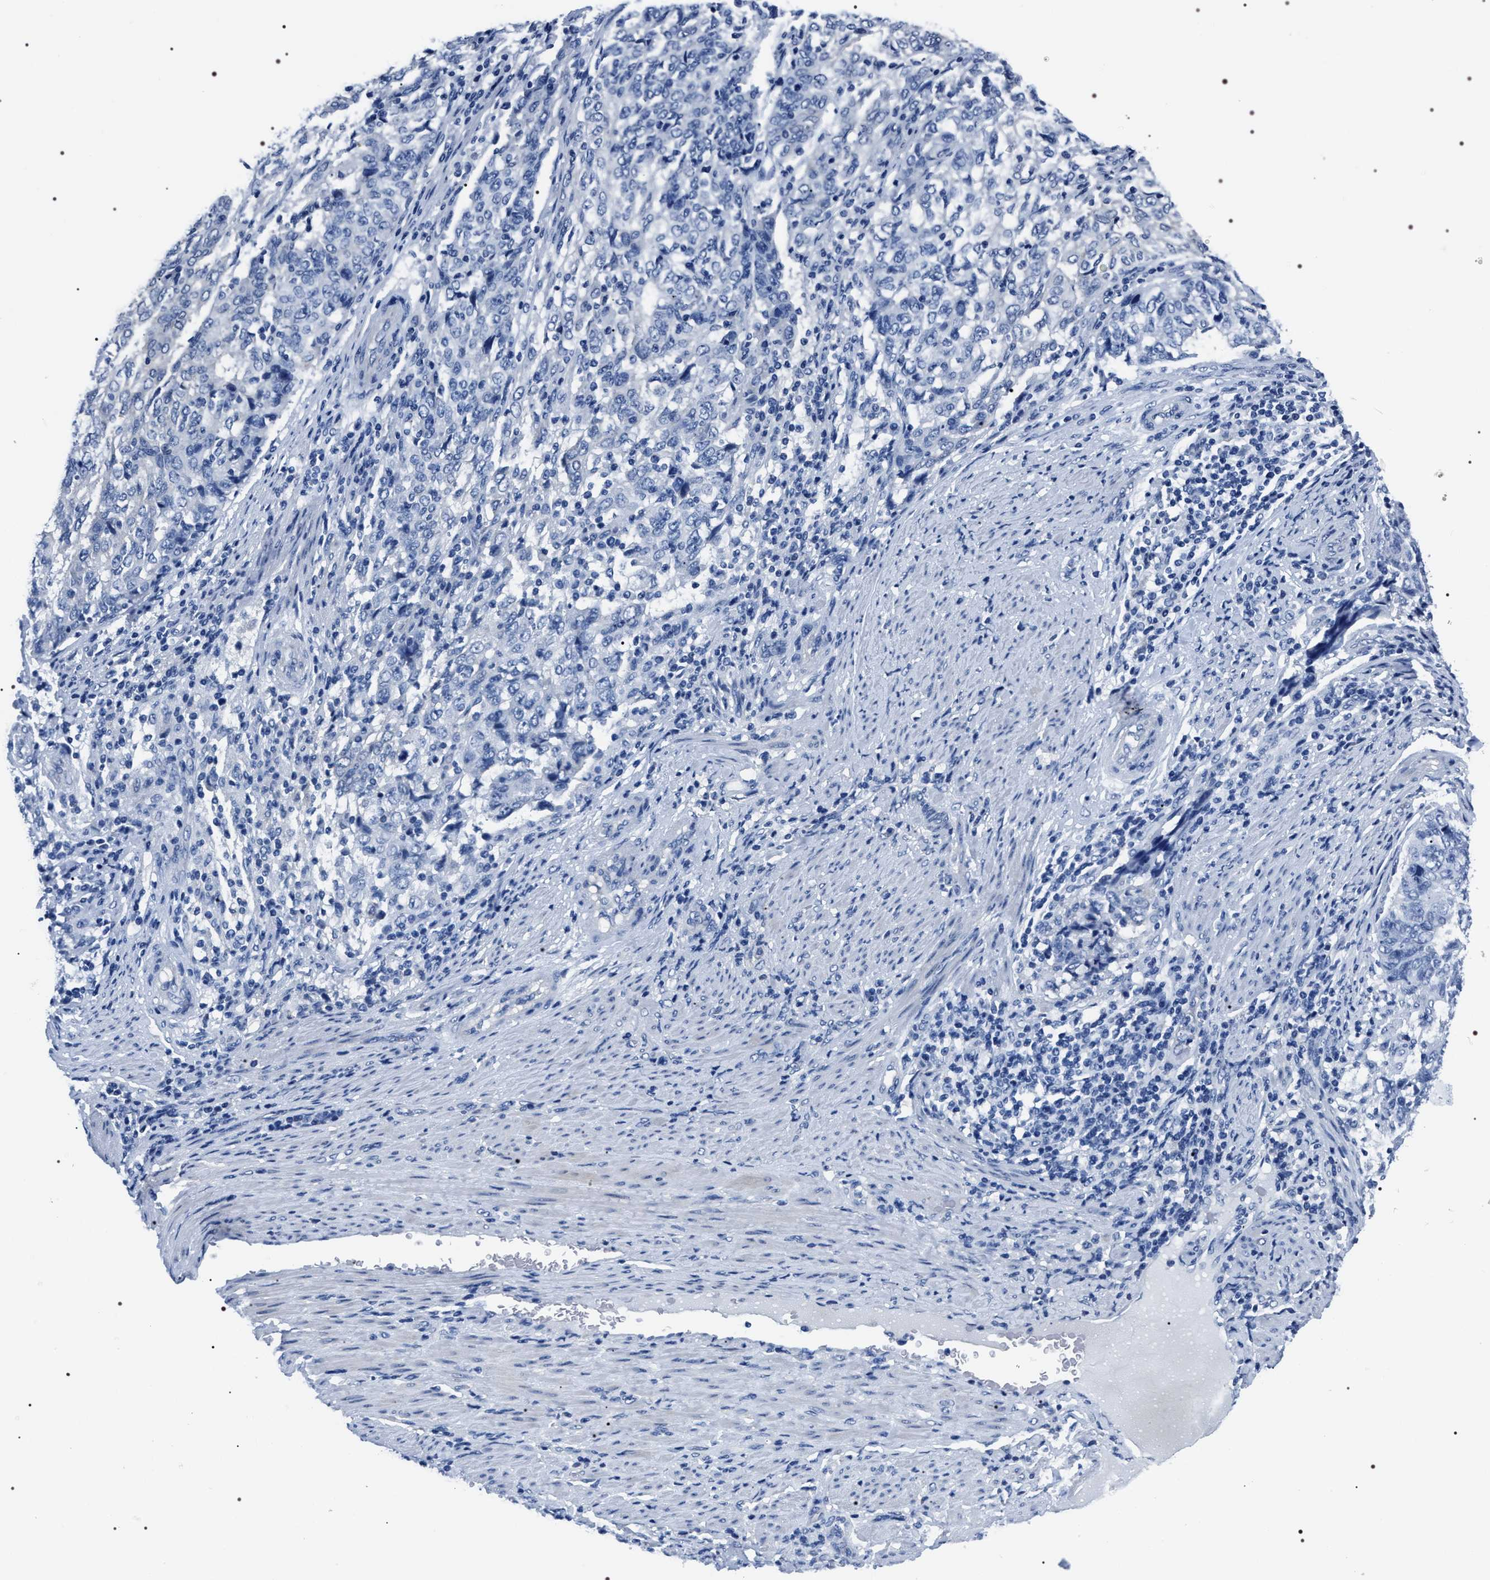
{"staining": {"intensity": "negative", "quantity": "none", "location": "none"}, "tissue": "endometrial cancer", "cell_type": "Tumor cells", "image_type": "cancer", "snomed": [{"axis": "morphology", "description": "Adenocarcinoma, NOS"}, {"axis": "topography", "description": "Endometrium"}], "caption": "The micrograph exhibits no staining of tumor cells in endometrial cancer.", "gene": "ADH4", "patient": {"sex": "female", "age": 80}}